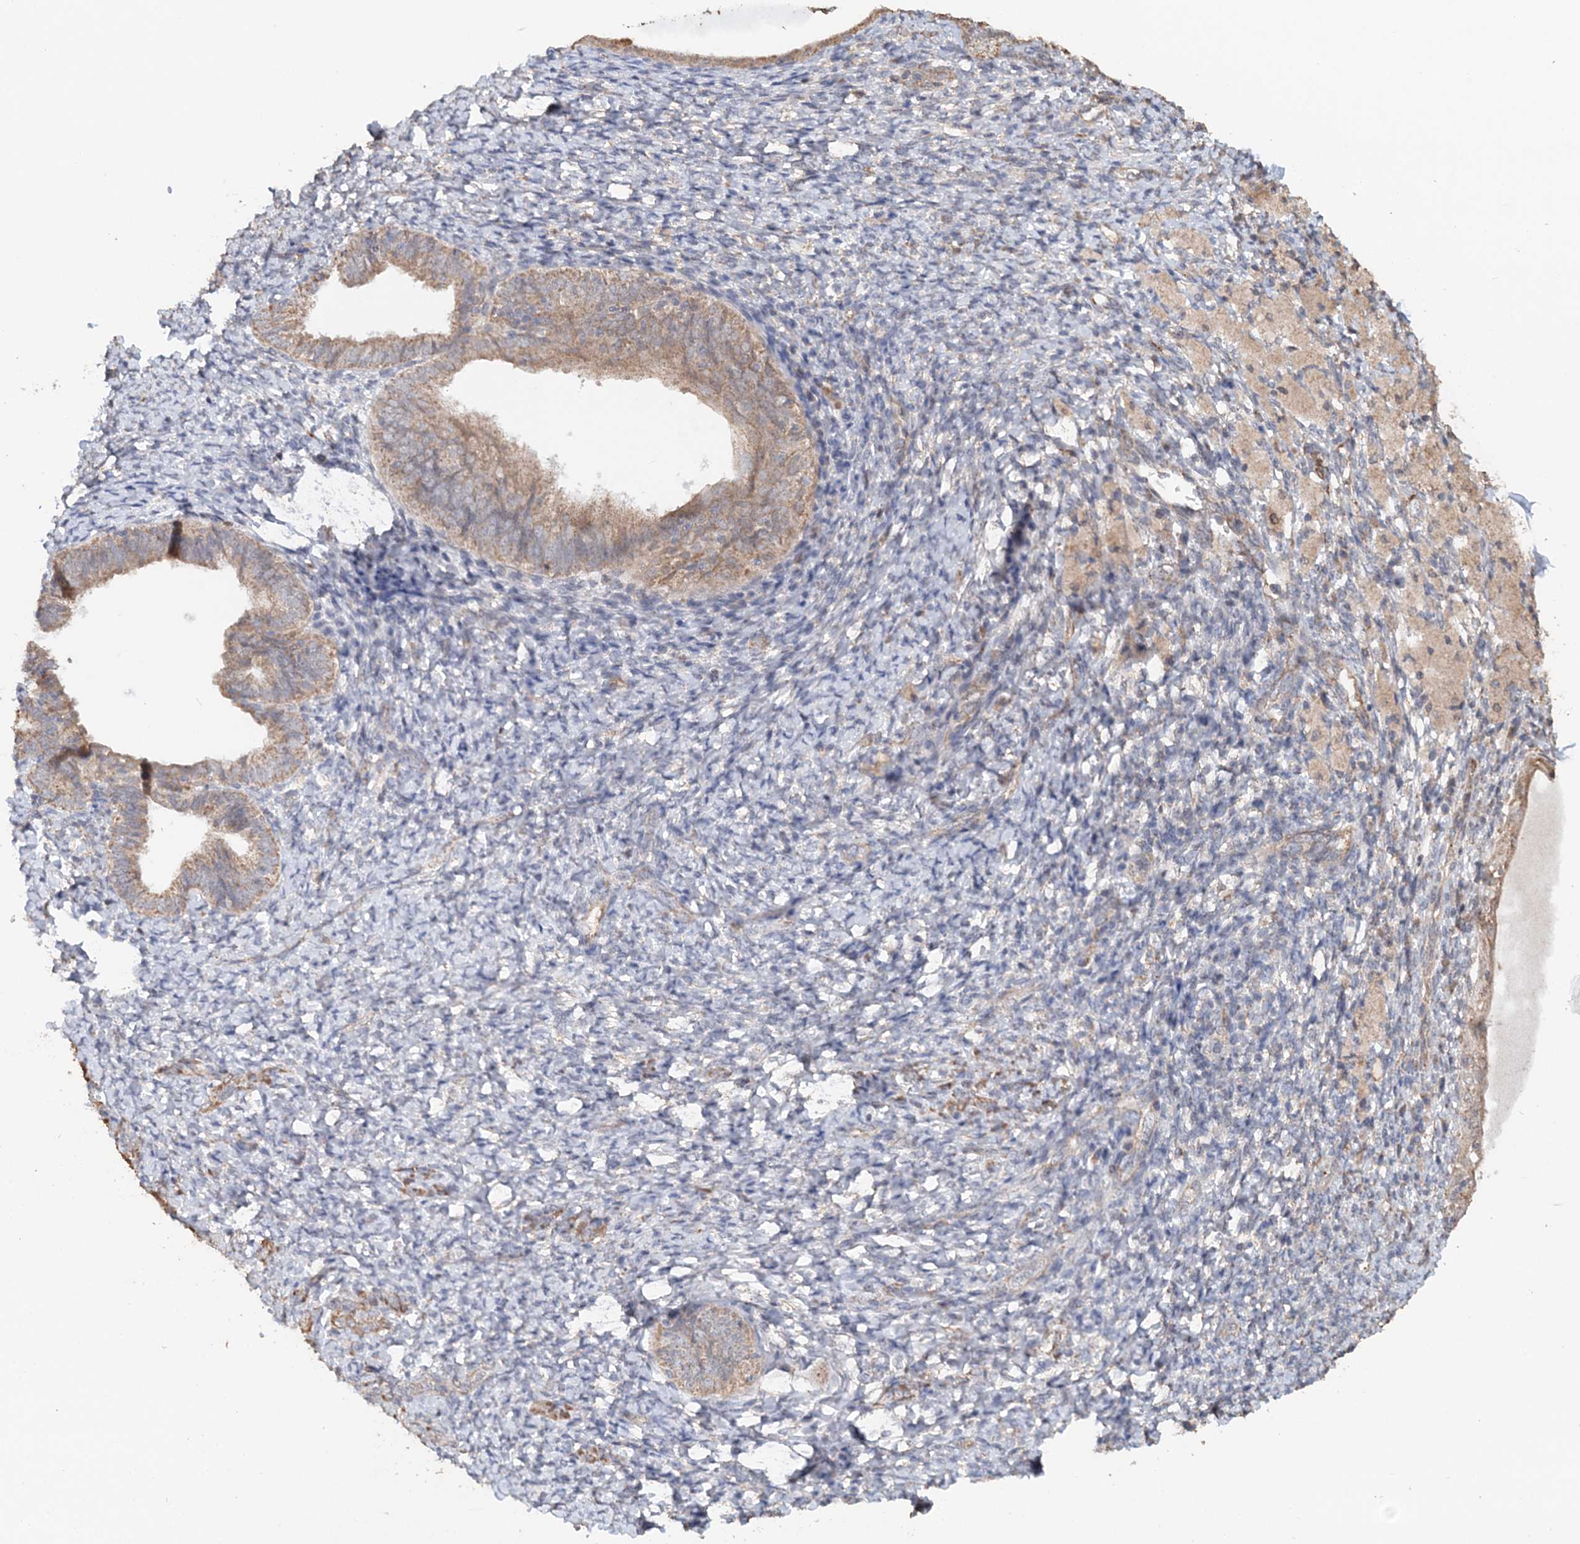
{"staining": {"intensity": "negative", "quantity": "none", "location": "none"}, "tissue": "endometrium", "cell_type": "Cells in endometrial stroma", "image_type": "normal", "snomed": [{"axis": "morphology", "description": "Normal tissue, NOS"}, {"axis": "topography", "description": "Endometrium"}], "caption": "Micrograph shows no significant protein expression in cells in endometrial stroma of normal endometrium.", "gene": "FBXO38", "patient": {"sex": "female", "age": 72}}